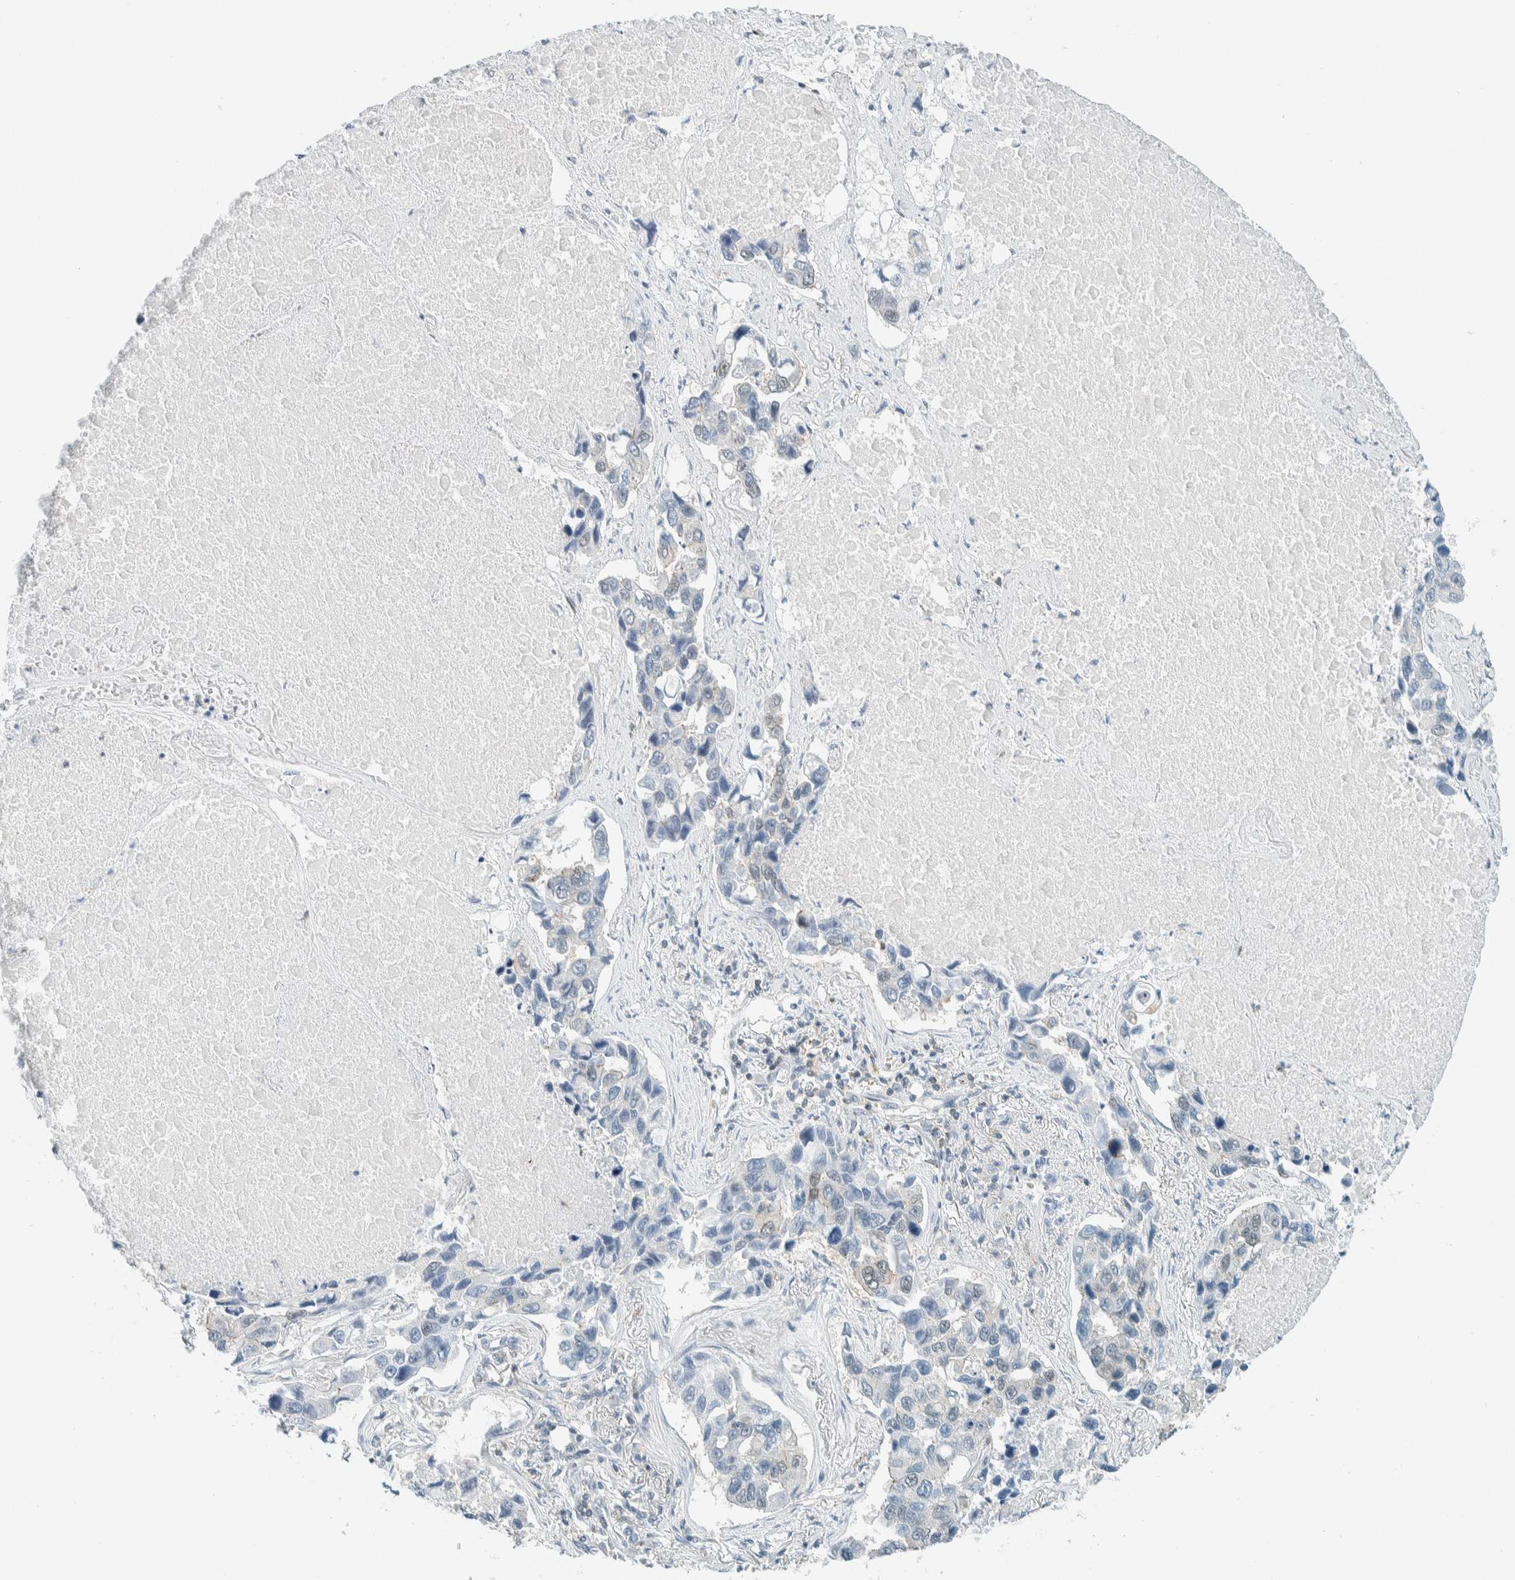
{"staining": {"intensity": "negative", "quantity": "none", "location": "none"}, "tissue": "lung cancer", "cell_type": "Tumor cells", "image_type": "cancer", "snomed": [{"axis": "morphology", "description": "Adenocarcinoma, NOS"}, {"axis": "topography", "description": "Lung"}], "caption": "This histopathology image is of lung cancer (adenocarcinoma) stained with IHC to label a protein in brown with the nuclei are counter-stained blue. There is no positivity in tumor cells.", "gene": "CYSRT1", "patient": {"sex": "male", "age": 64}}